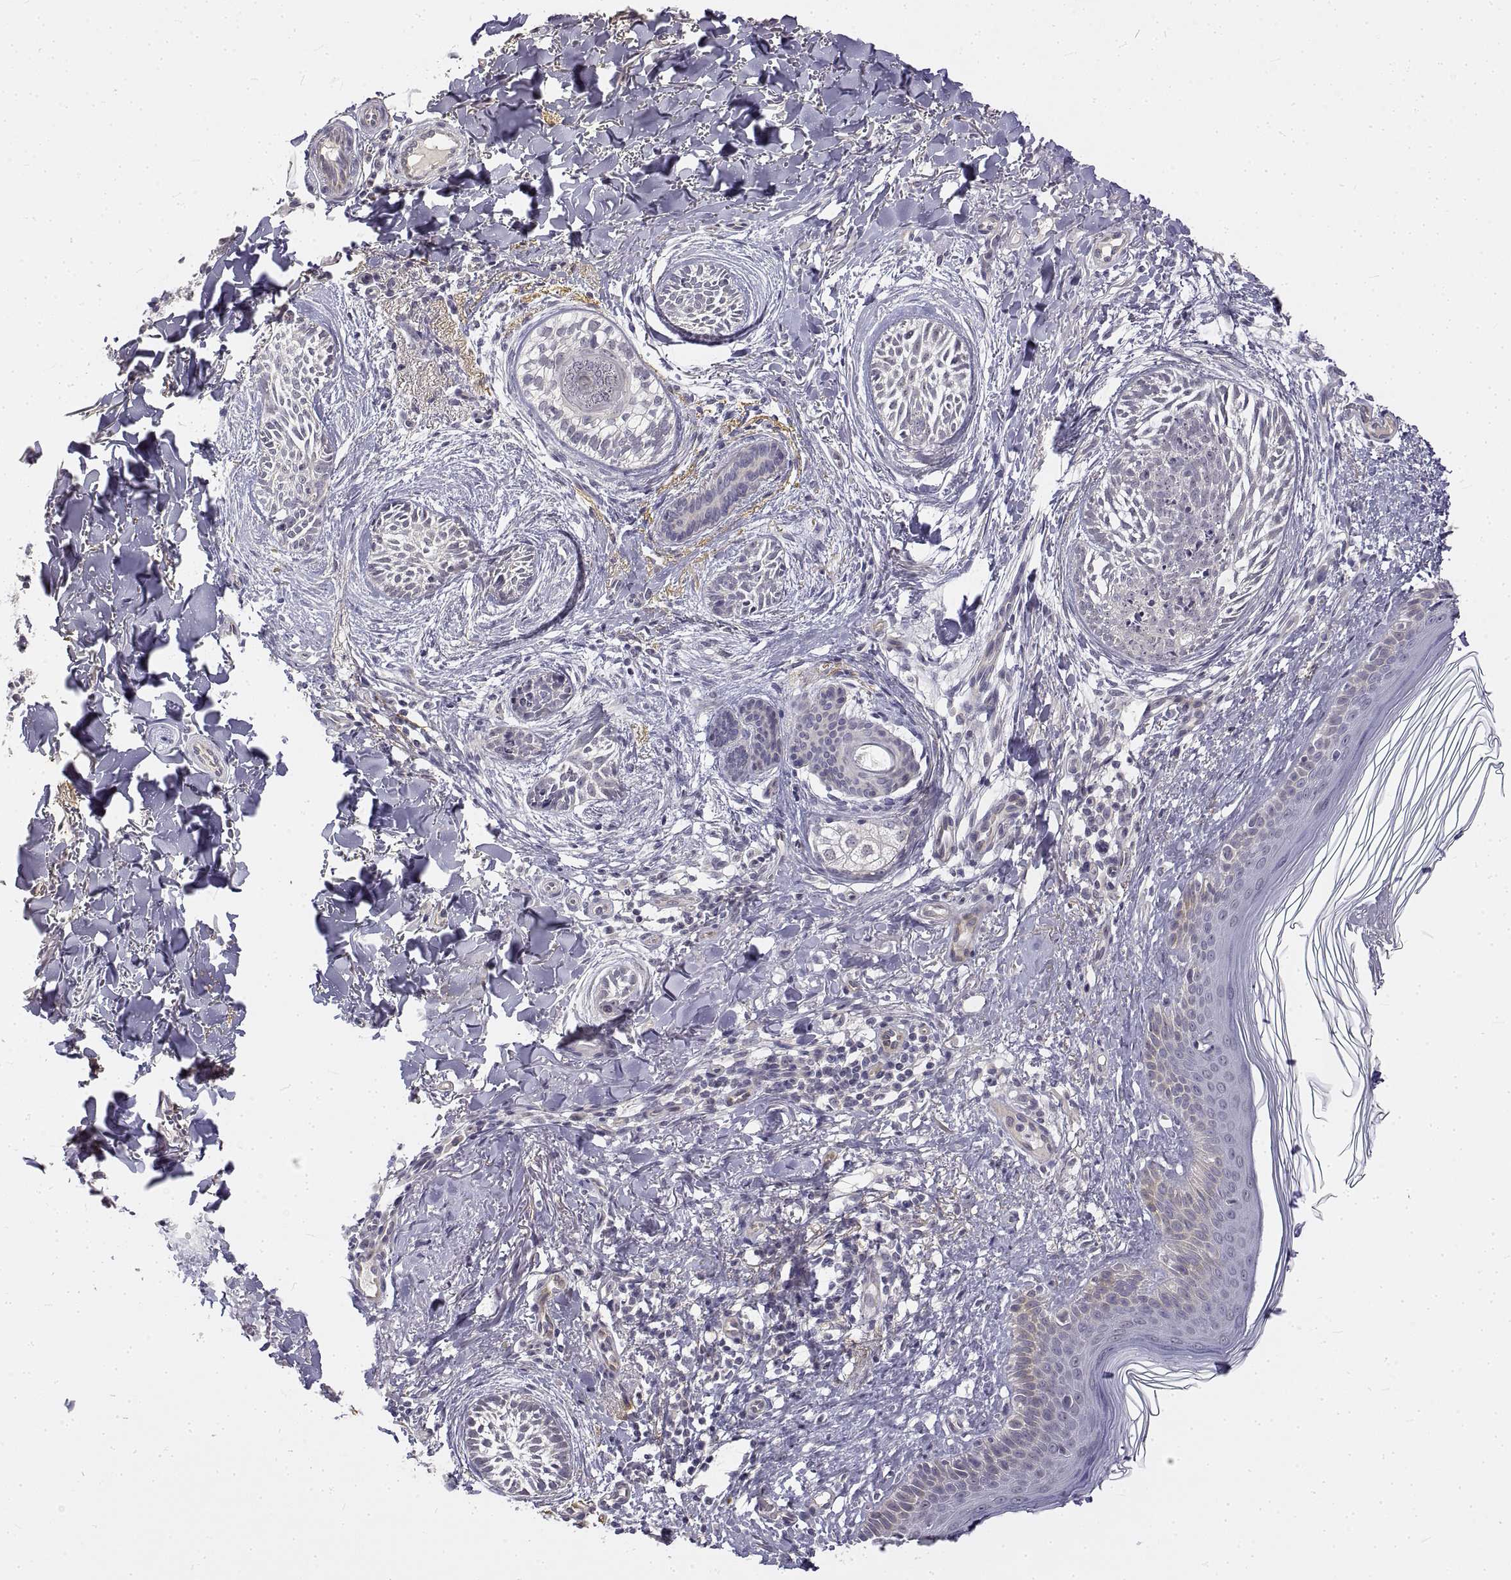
{"staining": {"intensity": "negative", "quantity": "none", "location": "none"}, "tissue": "skin cancer", "cell_type": "Tumor cells", "image_type": "cancer", "snomed": [{"axis": "morphology", "description": "Basal cell carcinoma"}, {"axis": "topography", "description": "Skin"}], "caption": "Basal cell carcinoma (skin) stained for a protein using IHC reveals no positivity tumor cells.", "gene": "ANO2", "patient": {"sex": "female", "age": 68}}